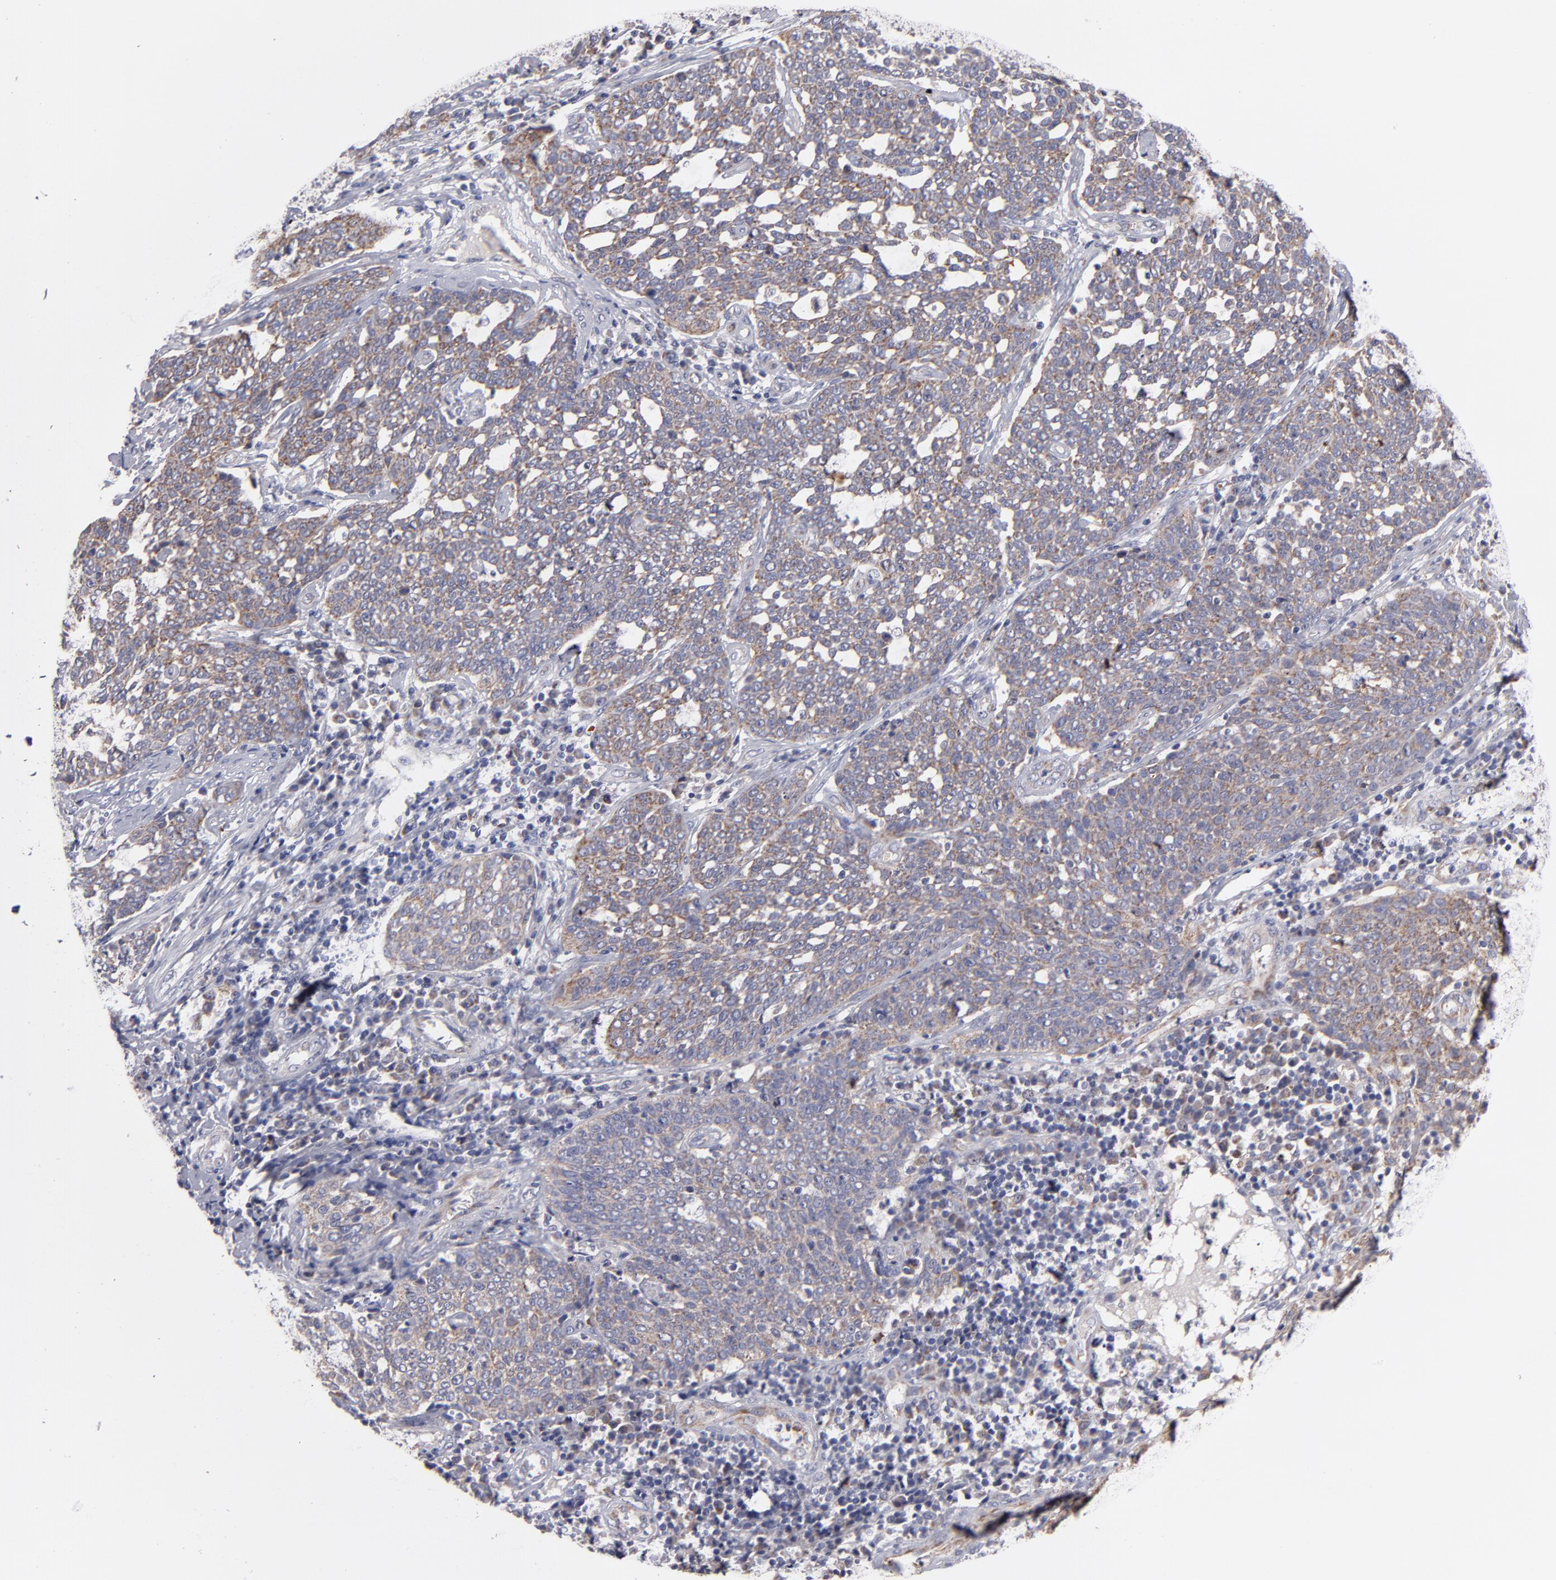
{"staining": {"intensity": "moderate", "quantity": ">75%", "location": "cytoplasmic/membranous"}, "tissue": "cervical cancer", "cell_type": "Tumor cells", "image_type": "cancer", "snomed": [{"axis": "morphology", "description": "Squamous cell carcinoma, NOS"}, {"axis": "topography", "description": "Cervix"}], "caption": "Protein analysis of cervical cancer (squamous cell carcinoma) tissue shows moderate cytoplasmic/membranous expression in about >75% of tumor cells. The staining was performed using DAB to visualize the protein expression in brown, while the nuclei were stained in blue with hematoxylin (Magnification: 20x).", "gene": "HCCS", "patient": {"sex": "female", "age": 34}}